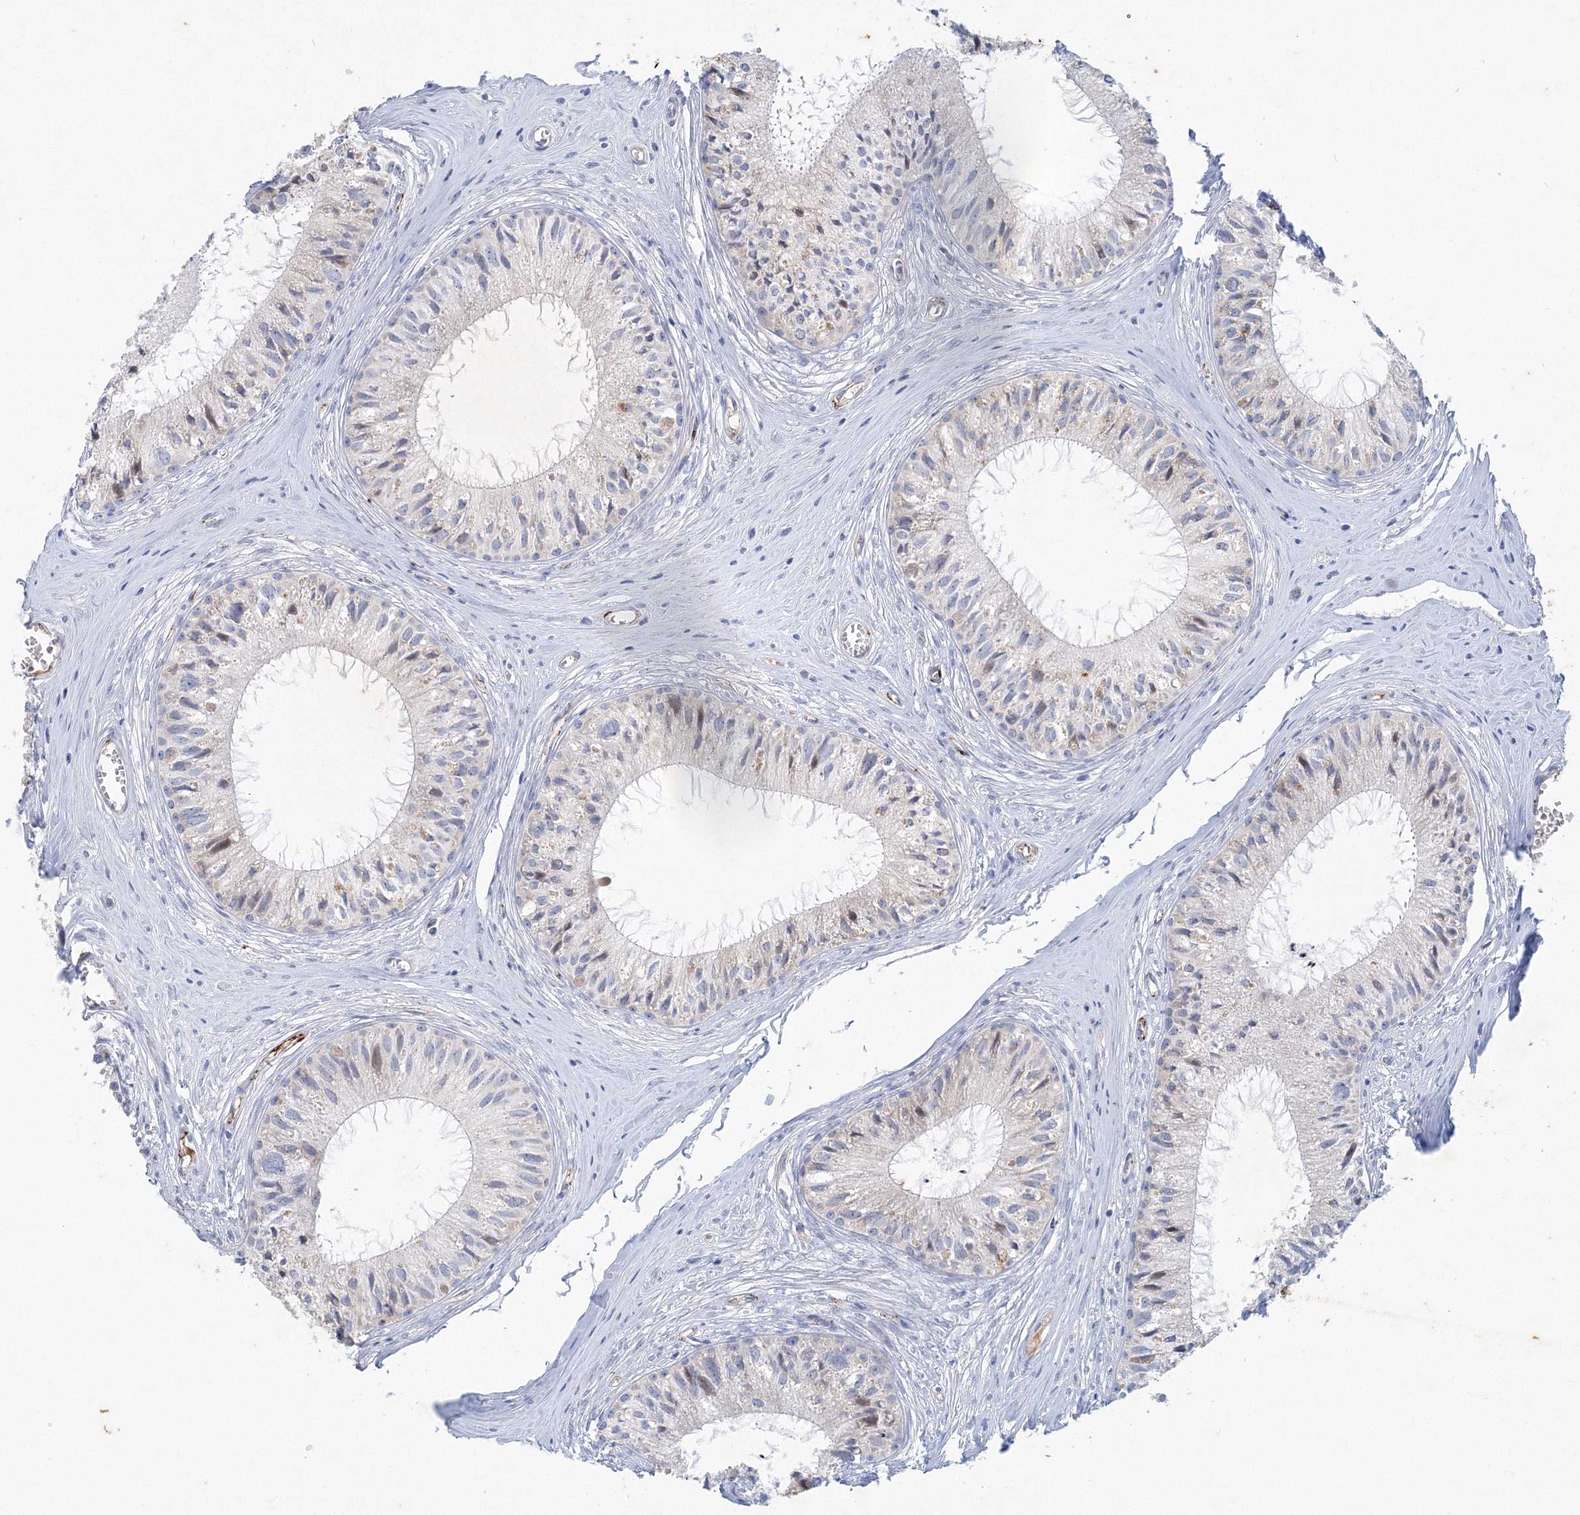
{"staining": {"intensity": "weak", "quantity": "<25%", "location": "cytoplasmic/membranous"}, "tissue": "epididymis", "cell_type": "Glandular cells", "image_type": "normal", "snomed": [{"axis": "morphology", "description": "Normal tissue, NOS"}, {"axis": "topography", "description": "Epididymis"}], "caption": "This micrograph is of benign epididymis stained with IHC to label a protein in brown with the nuclei are counter-stained blue. There is no expression in glandular cells.", "gene": "TANC1", "patient": {"sex": "male", "age": 36}}